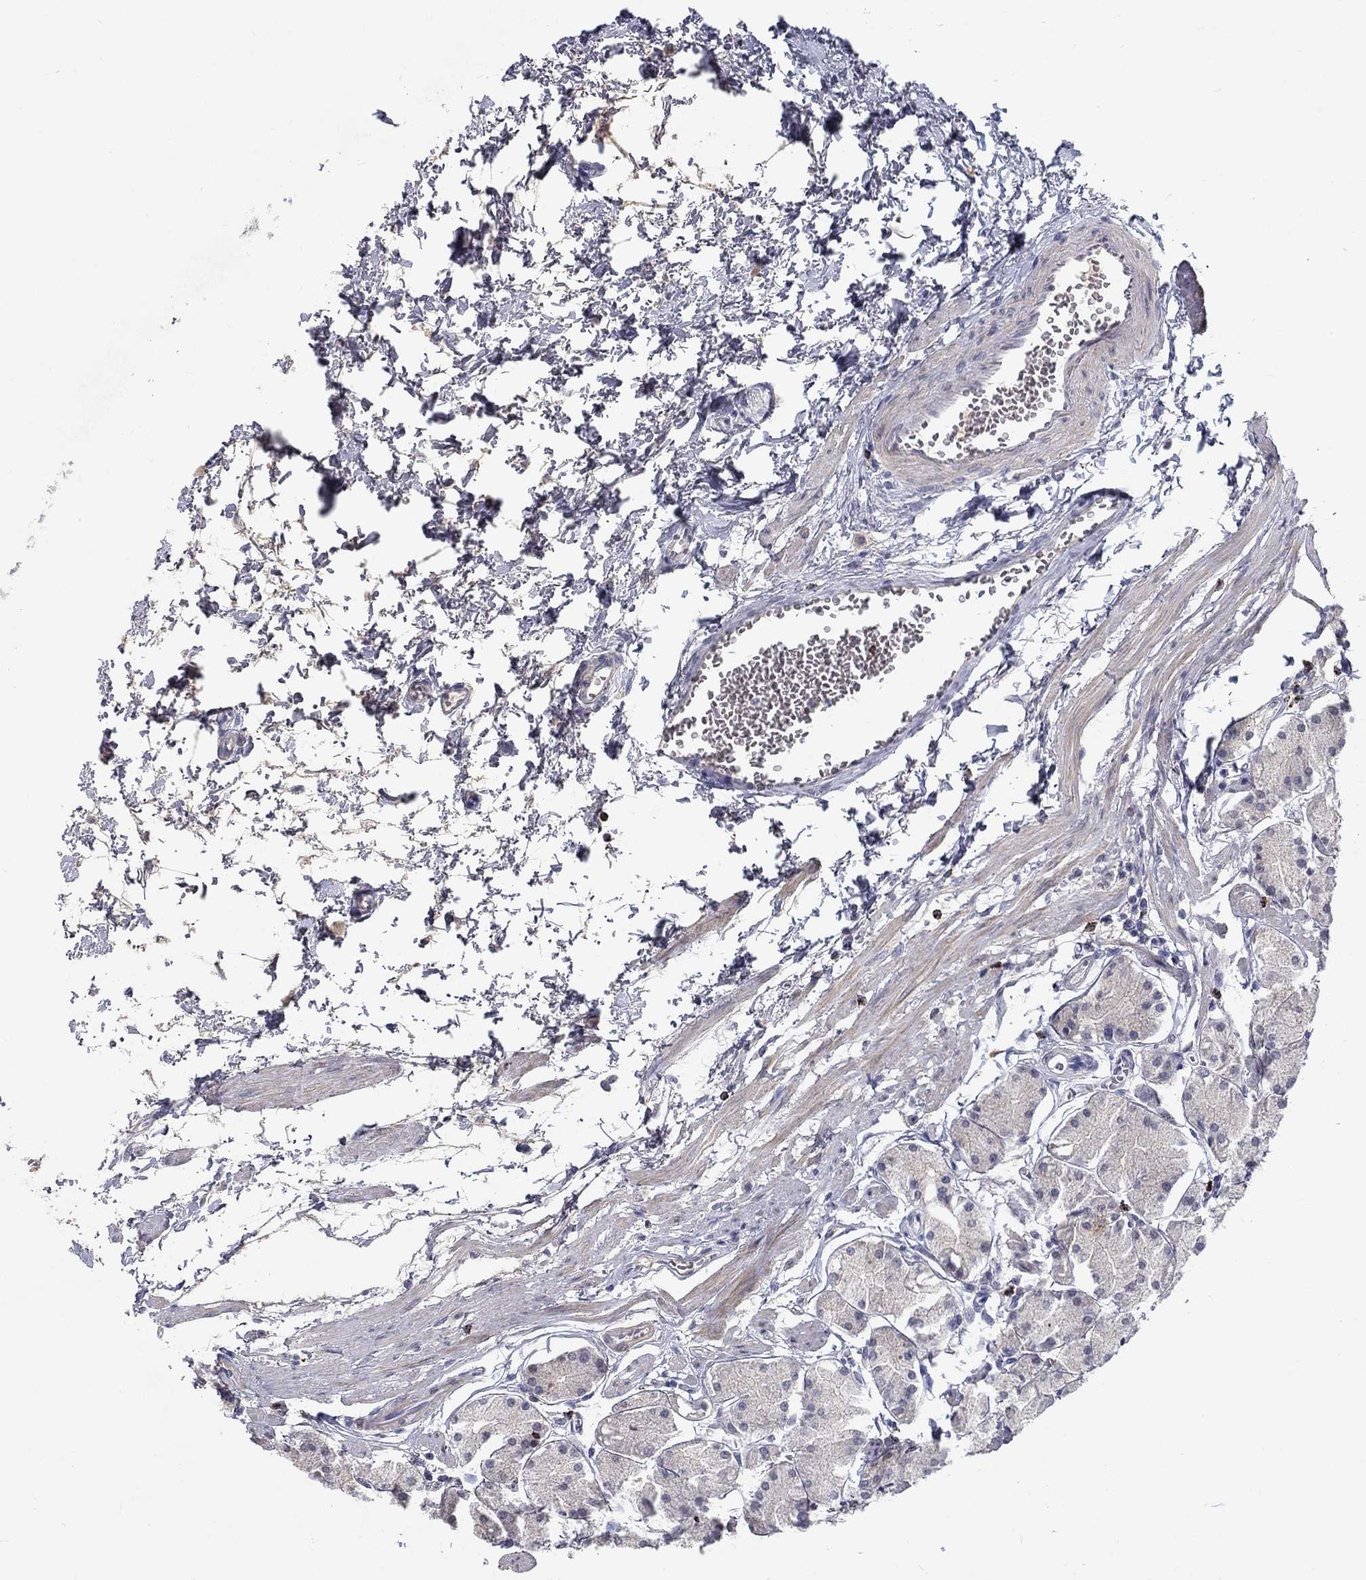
{"staining": {"intensity": "weak", "quantity": "<25%", "location": "cytoplasmic/membranous"}, "tissue": "stomach", "cell_type": "Glandular cells", "image_type": "normal", "snomed": [{"axis": "morphology", "description": "Normal tissue, NOS"}, {"axis": "topography", "description": "Stomach, upper"}], "caption": "Immunohistochemistry (IHC) image of normal stomach: stomach stained with DAB reveals no significant protein expression in glandular cells.", "gene": "GZMA", "patient": {"sex": "male", "age": 60}}